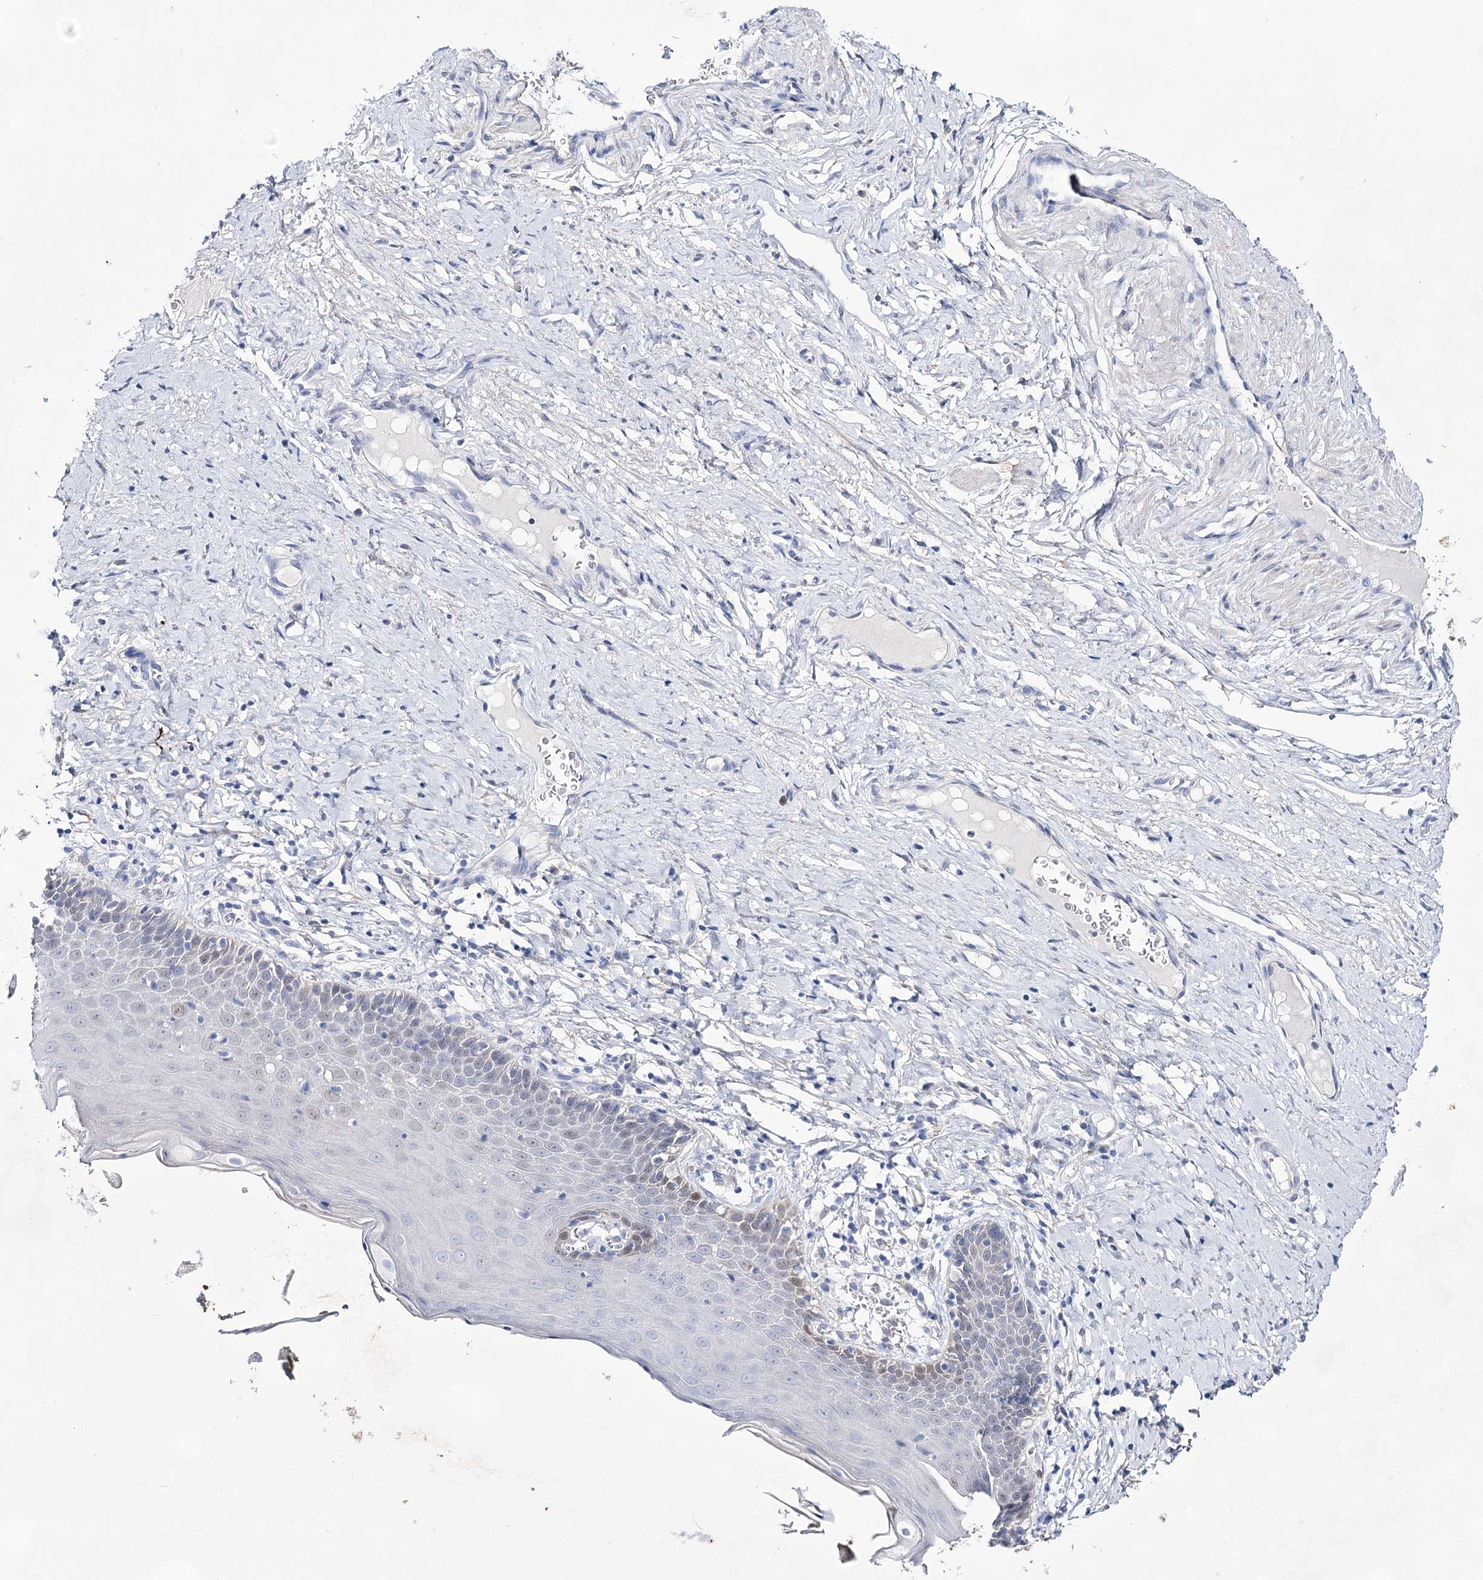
{"staining": {"intensity": "weak", "quantity": ">75%", "location": "cytoplasmic/membranous"}, "tissue": "cervix", "cell_type": "Glandular cells", "image_type": "normal", "snomed": [{"axis": "morphology", "description": "Normal tissue, NOS"}, {"axis": "topography", "description": "Cervix"}], "caption": "Protein expression analysis of benign human cervix reveals weak cytoplasmic/membranous positivity in about >75% of glandular cells.", "gene": "UGDH", "patient": {"sex": "female", "age": 42}}